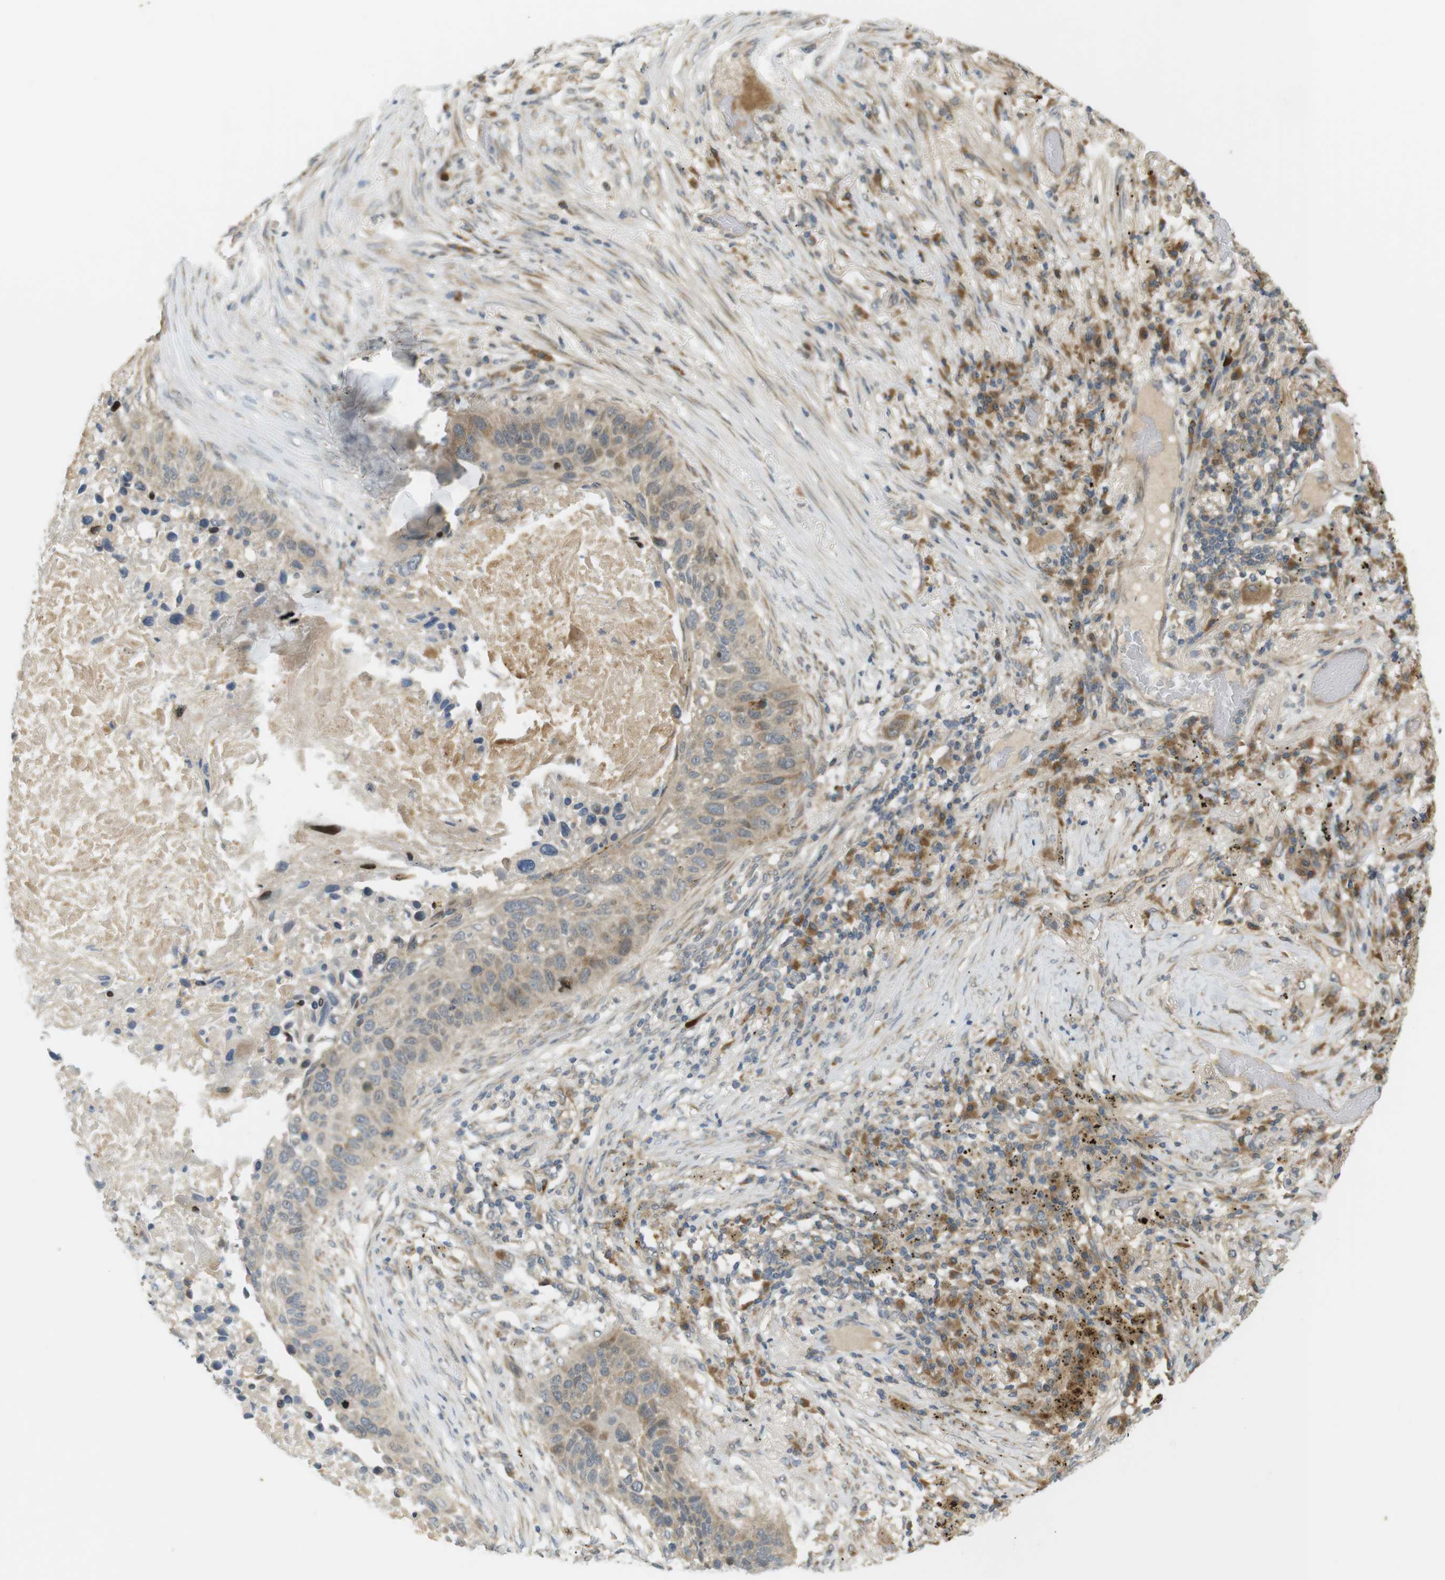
{"staining": {"intensity": "moderate", "quantity": "<25%", "location": "cytoplasmic/membranous"}, "tissue": "lung cancer", "cell_type": "Tumor cells", "image_type": "cancer", "snomed": [{"axis": "morphology", "description": "Squamous cell carcinoma, NOS"}, {"axis": "topography", "description": "Lung"}], "caption": "DAB (3,3'-diaminobenzidine) immunohistochemical staining of human lung squamous cell carcinoma exhibits moderate cytoplasmic/membranous protein expression in about <25% of tumor cells.", "gene": "CLRN3", "patient": {"sex": "male", "age": 57}}